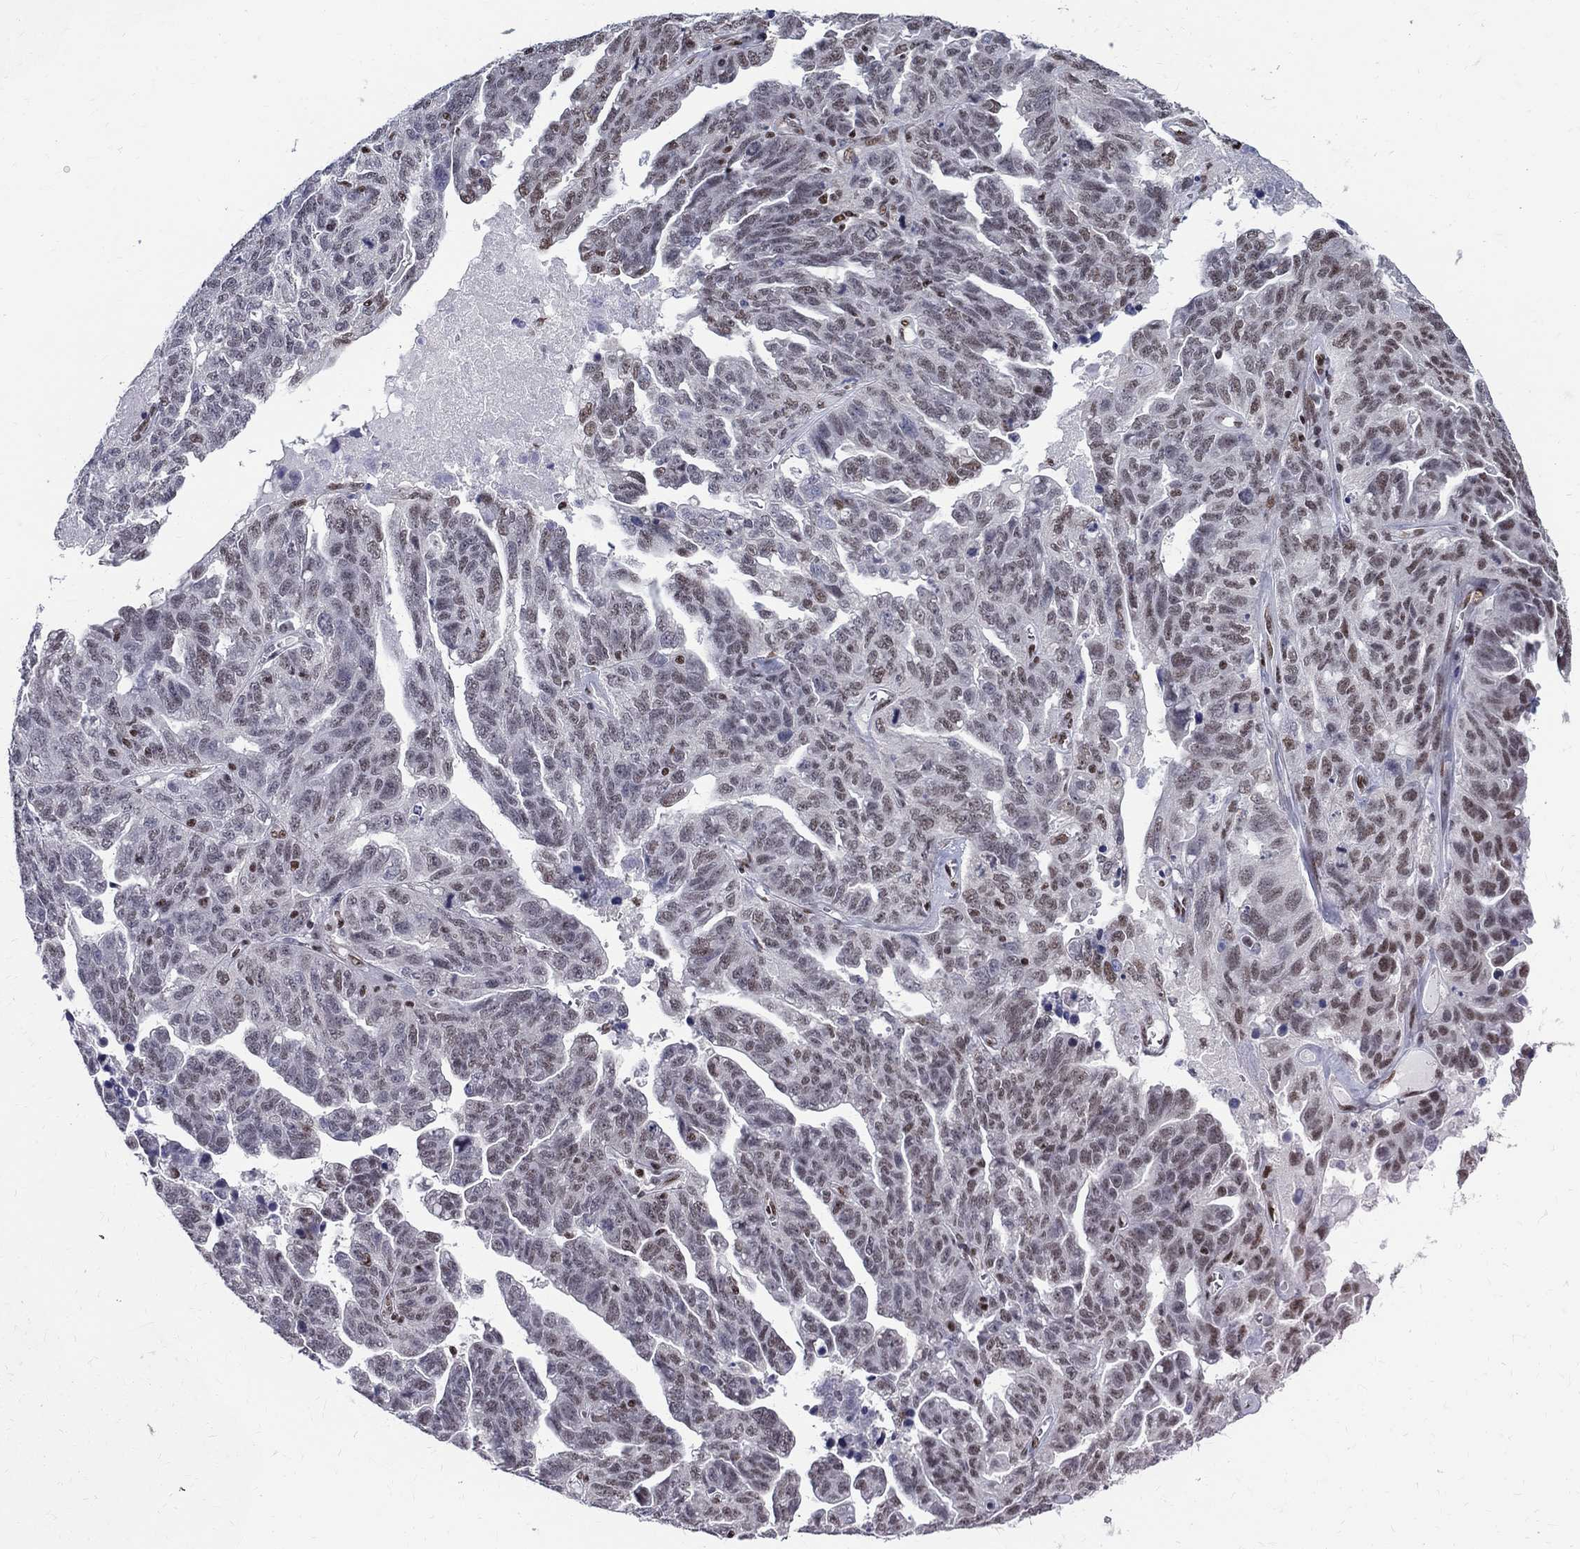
{"staining": {"intensity": "weak", "quantity": "25%-75%", "location": "nuclear"}, "tissue": "ovarian cancer", "cell_type": "Tumor cells", "image_type": "cancer", "snomed": [{"axis": "morphology", "description": "Cystadenocarcinoma, serous, NOS"}, {"axis": "topography", "description": "Ovary"}], "caption": "A low amount of weak nuclear positivity is seen in about 25%-75% of tumor cells in serous cystadenocarcinoma (ovarian) tissue. (Stains: DAB in brown, nuclei in blue, Microscopy: brightfield microscopy at high magnification).", "gene": "FBXO16", "patient": {"sex": "female", "age": 71}}